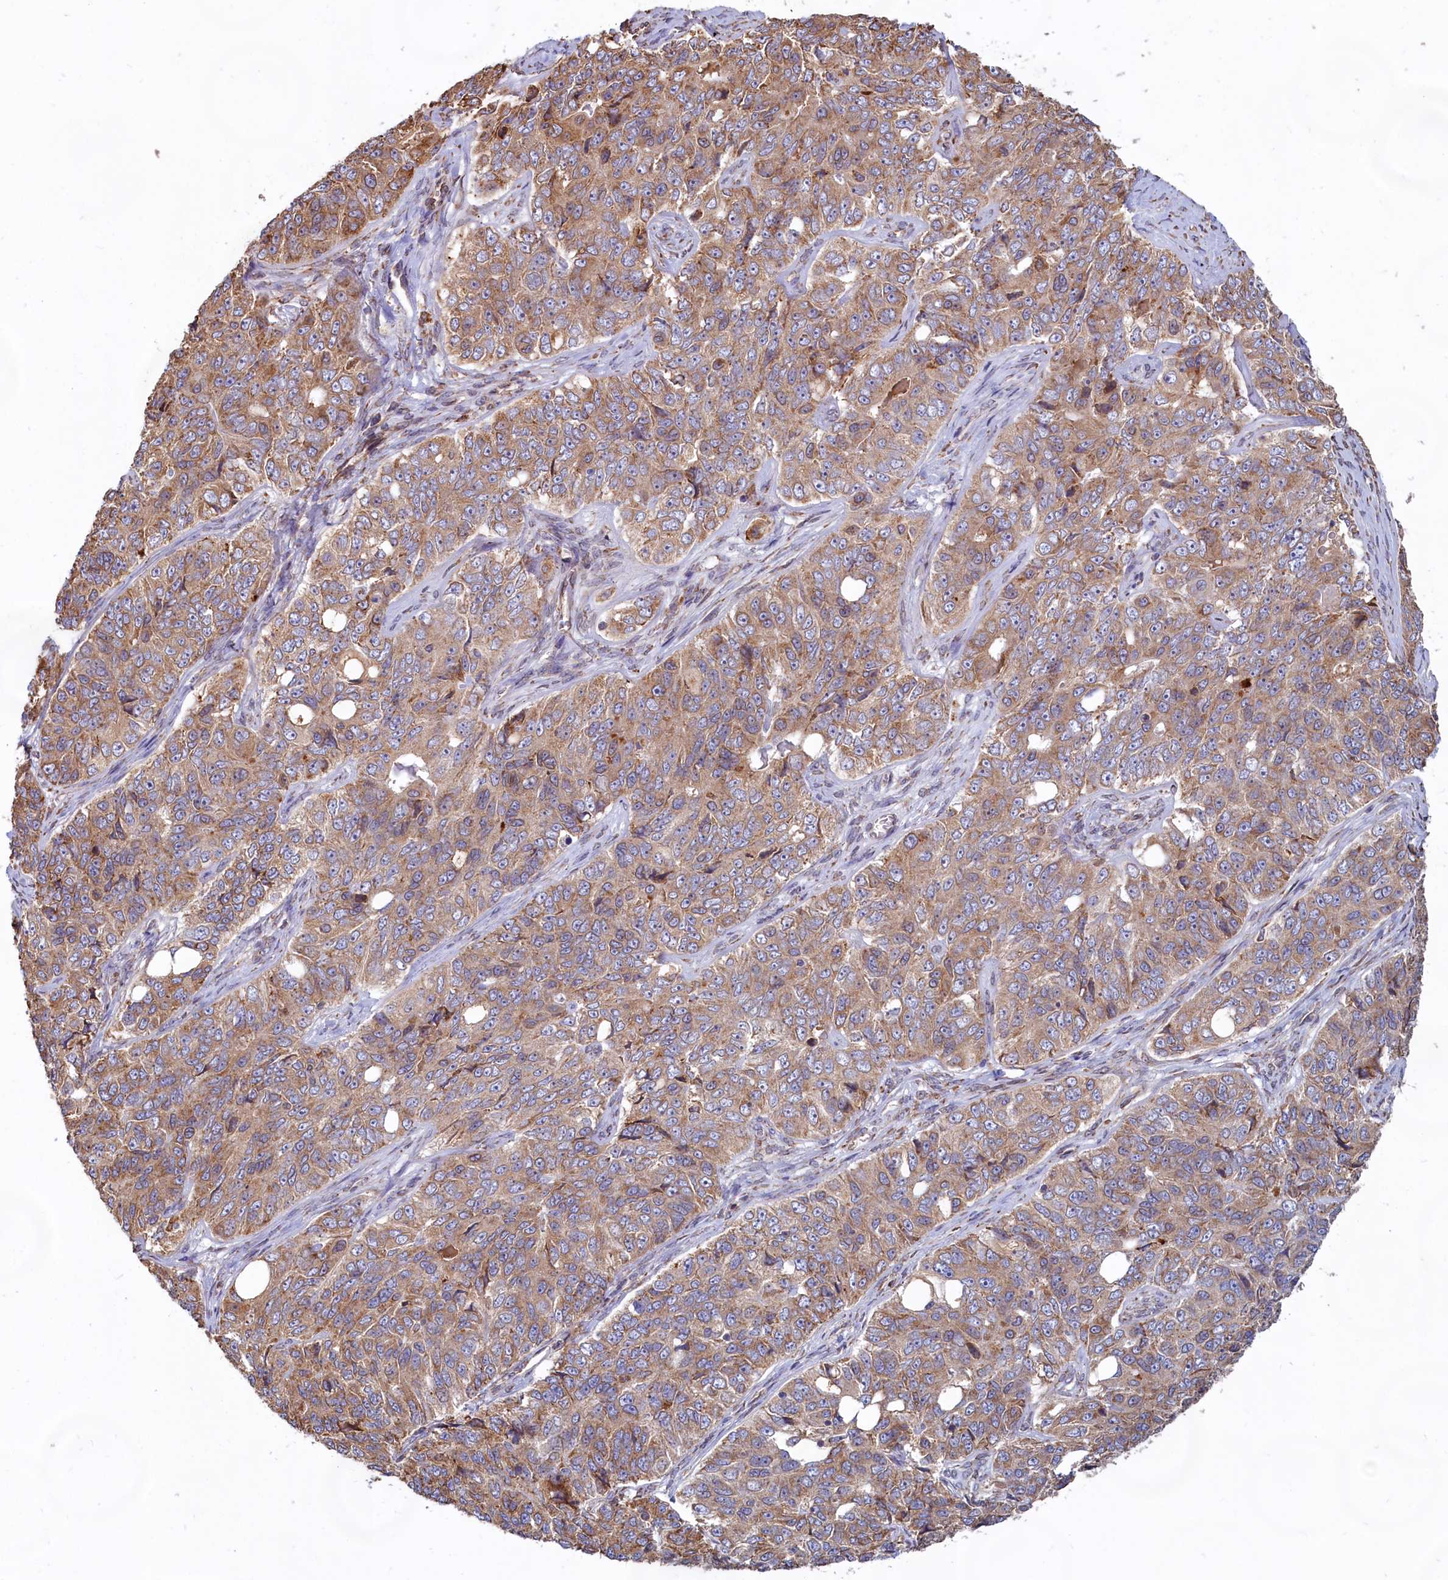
{"staining": {"intensity": "moderate", "quantity": ">75%", "location": "cytoplasmic/membranous"}, "tissue": "ovarian cancer", "cell_type": "Tumor cells", "image_type": "cancer", "snomed": [{"axis": "morphology", "description": "Carcinoma, endometroid"}, {"axis": "topography", "description": "Ovary"}], "caption": "This is a histology image of immunohistochemistry staining of ovarian cancer (endometroid carcinoma), which shows moderate expression in the cytoplasmic/membranous of tumor cells.", "gene": "TBC1D19", "patient": {"sex": "female", "age": 51}}